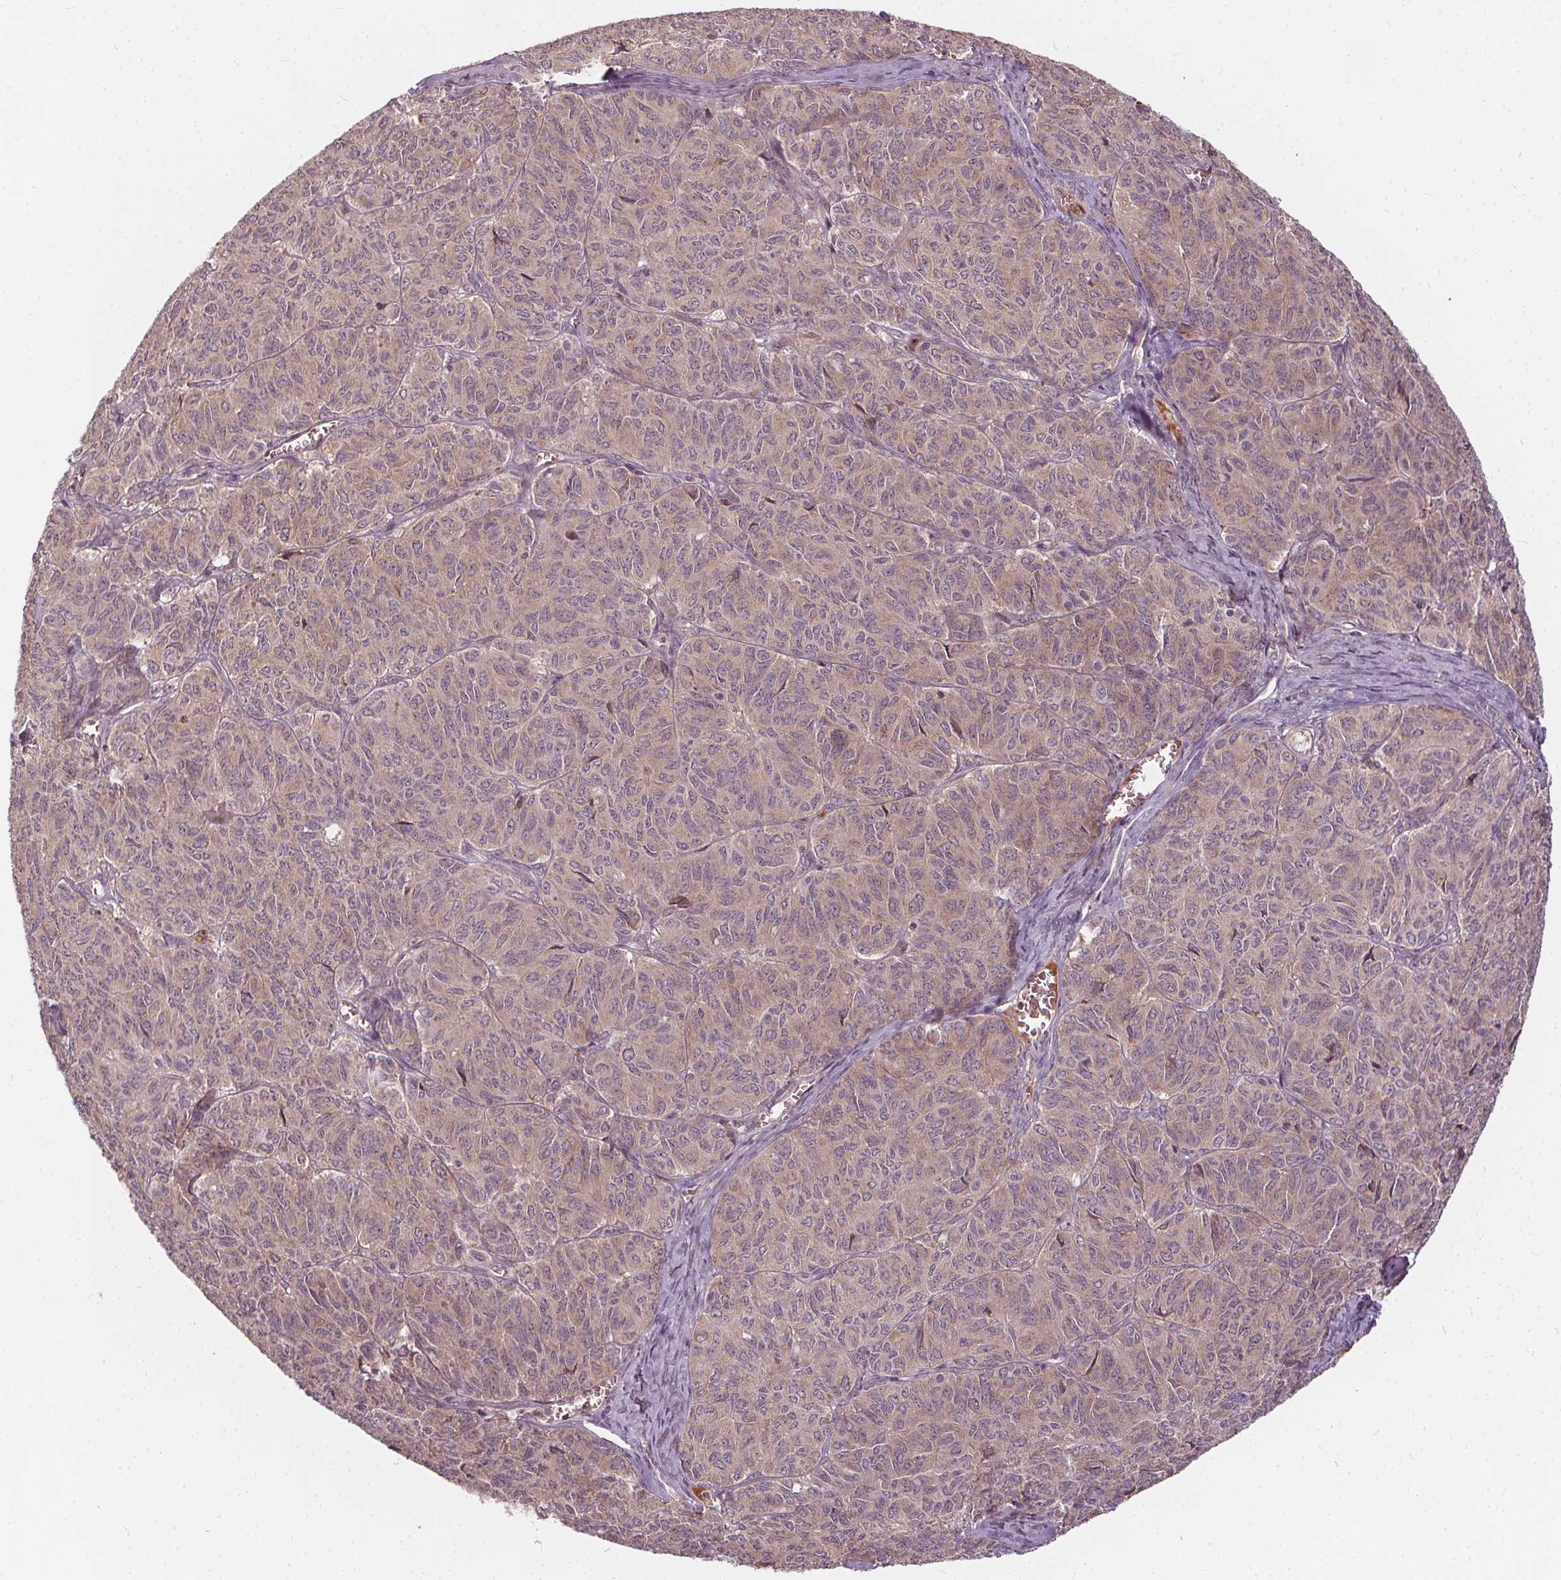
{"staining": {"intensity": "weak", "quantity": "25%-75%", "location": "cytoplasmic/membranous"}, "tissue": "ovarian cancer", "cell_type": "Tumor cells", "image_type": "cancer", "snomed": [{"axis": "morphology", "description": "Carcinoma, endometroid"}, {"axis": "topography", "description": "Ovary"}], "caption": "Protein positivity by immunohistochemistry exhibits weak cytoplasmic/membranous positivity in approximately 25%-75% of tumor cells in ovarian cancer.", "gene": "IPO13", "patient": {"sex": "female", "age": 80}}